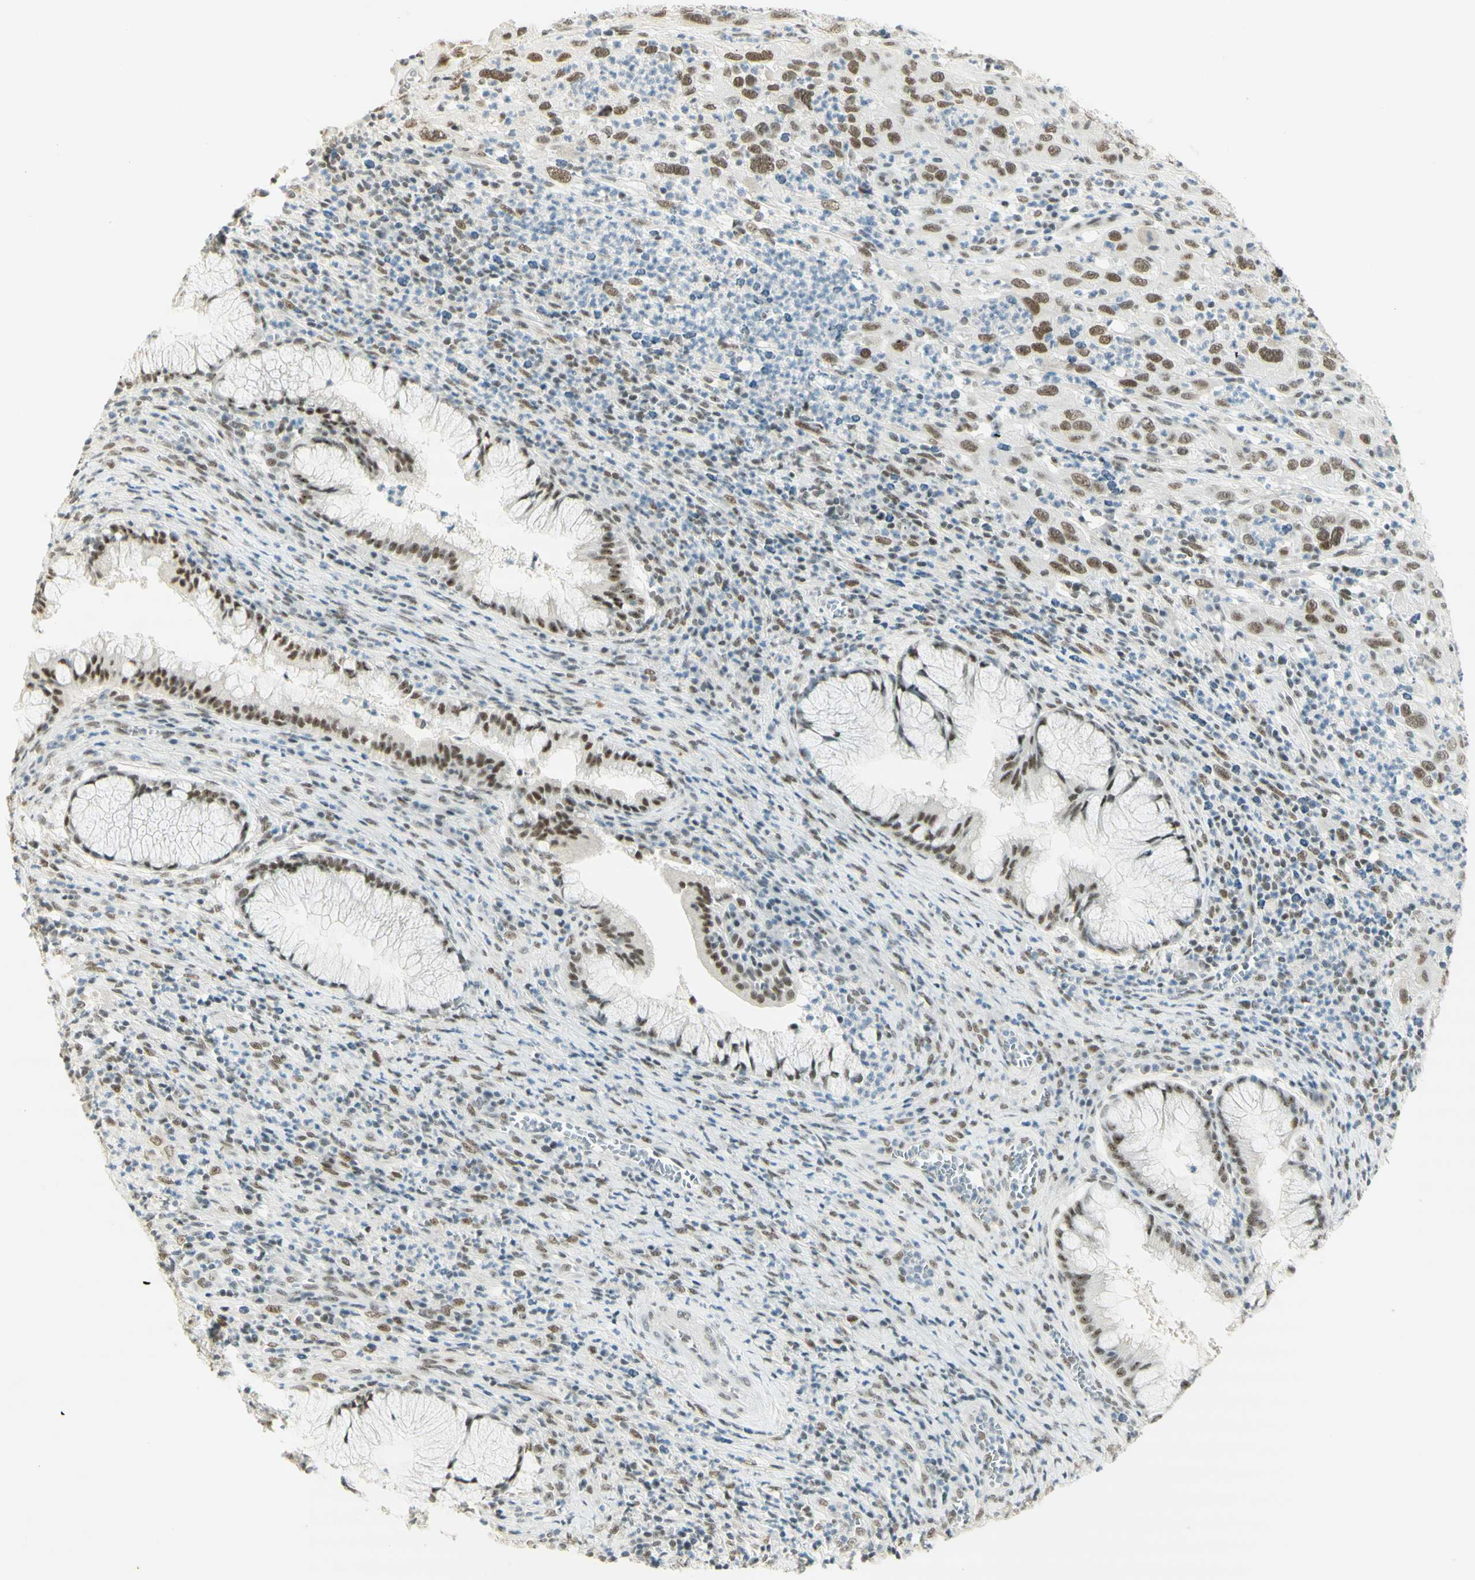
{"staining": {"intensity": "moderate", "quantity": ">75%", "location": "nuclear"}, "tissue": "cervical cancer", "cell_type": "Tumor cells", "image_type": "cancer", "snomed": [{"axis": "morphology", "description": "Squamous cell carcinoma, NOS"}, {"axis": "topography", "description": "Cervix"}], "caption": "A photomicrograph of human cervical cancer stained for a protein shows moderate nuclear brown staining in tumor cells.", "gene": "PMS2", "patient": {"sex": "female", "age": 32}}